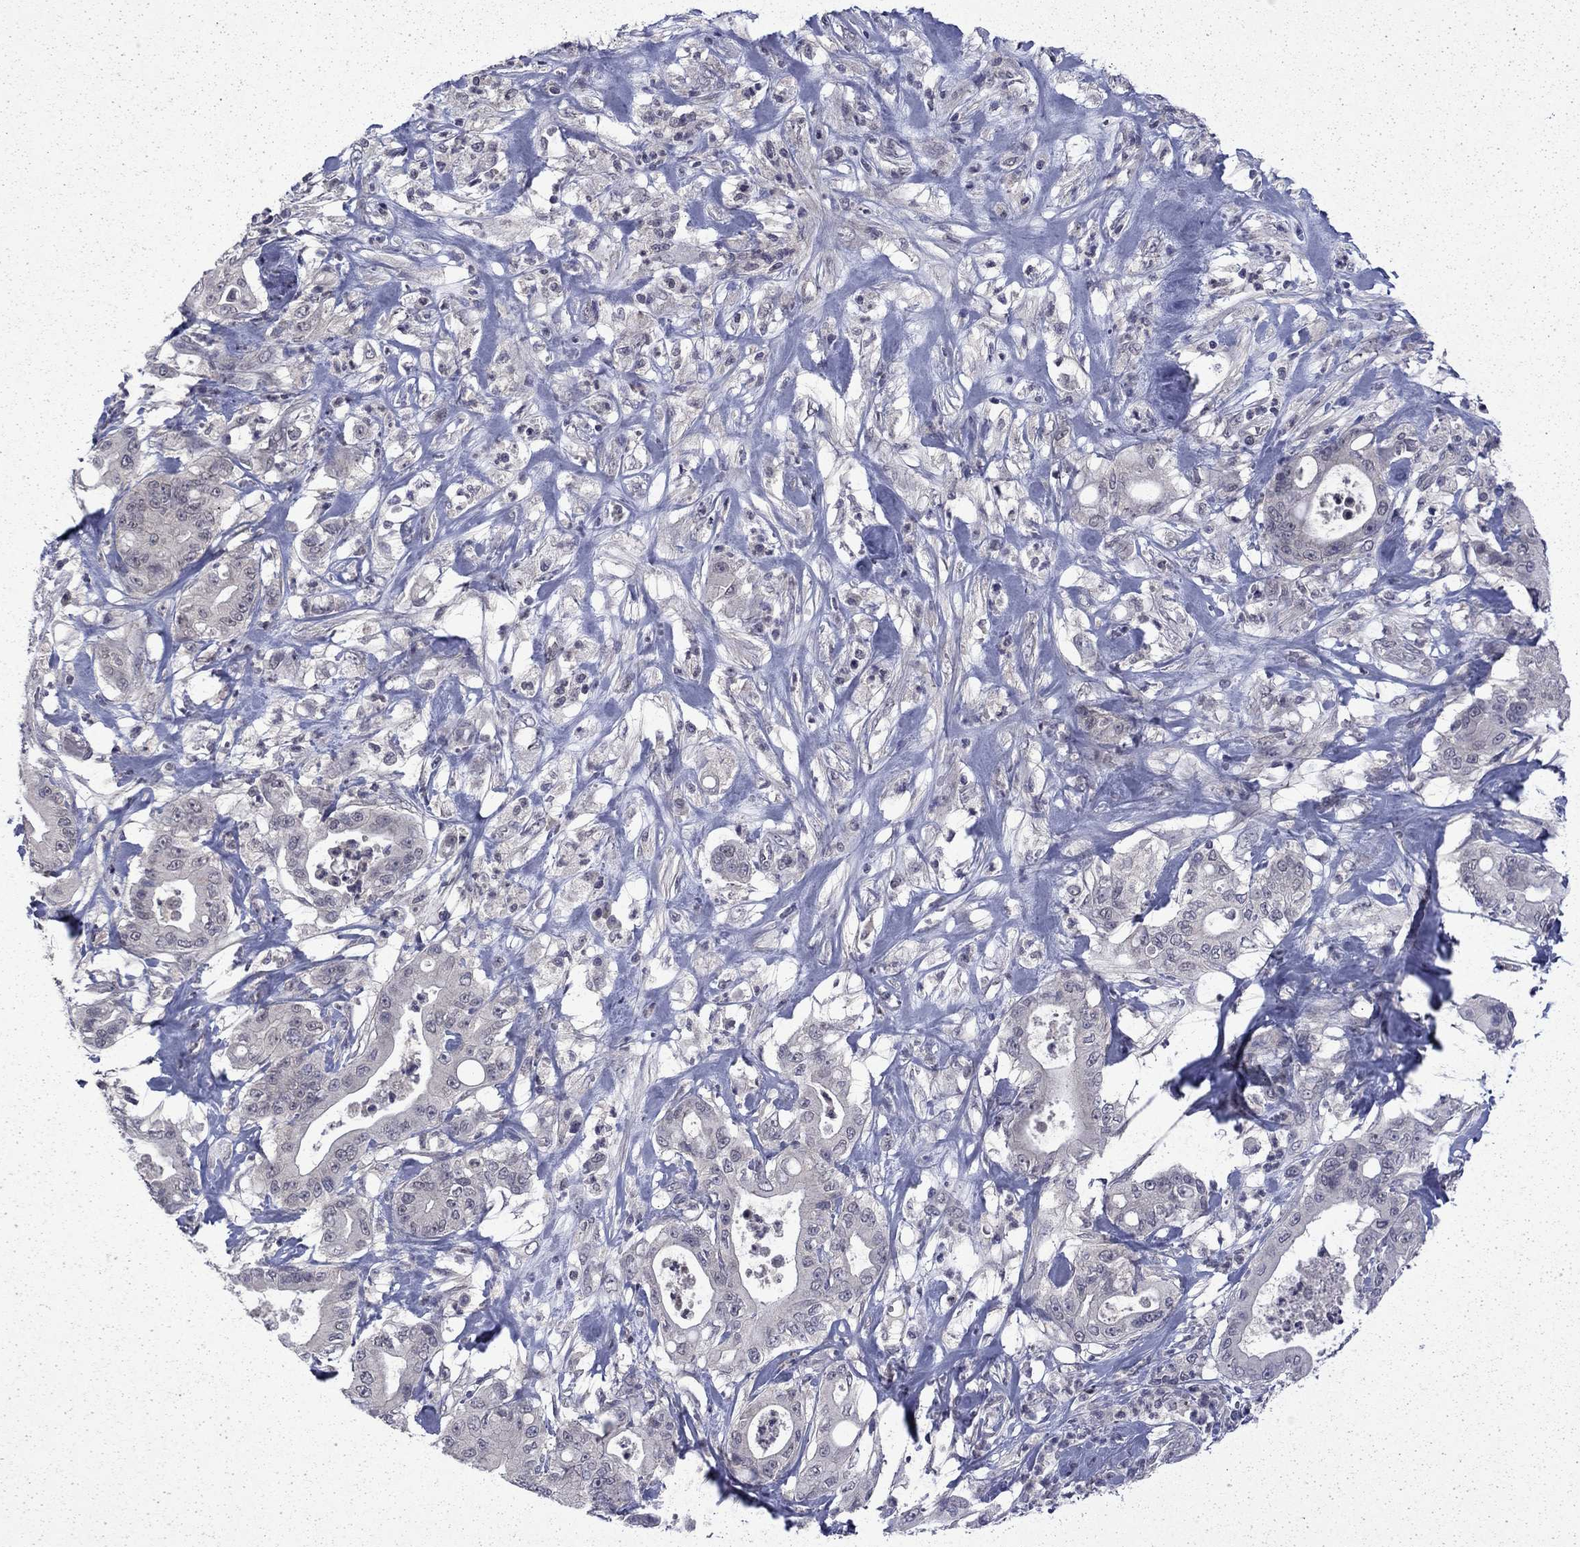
{"staining": {"intensity": "negative", "quantity": "none", "location": "none"}, "tissue": "pancreatic cancer", "cell_type": "Tumor cells", "image_type": "cancer", "snomed": [{"axis": "morphology", "description": "Adenocarcinoma, NOS"}, {"axis": "topography", "description": "Pancreas"}], "caption": "Tumor cells show no significant staining in adenocarcinoma (pancreatic). The staining was performed using DAB (3,3'-diaminobenzidine) to visualize the protein expression in brown, while the nuclei were stained in blue with hematoxylin (Magnification: 20x).", "gene": "CHAT", "patient": {"sex": "male", "age": 71}}